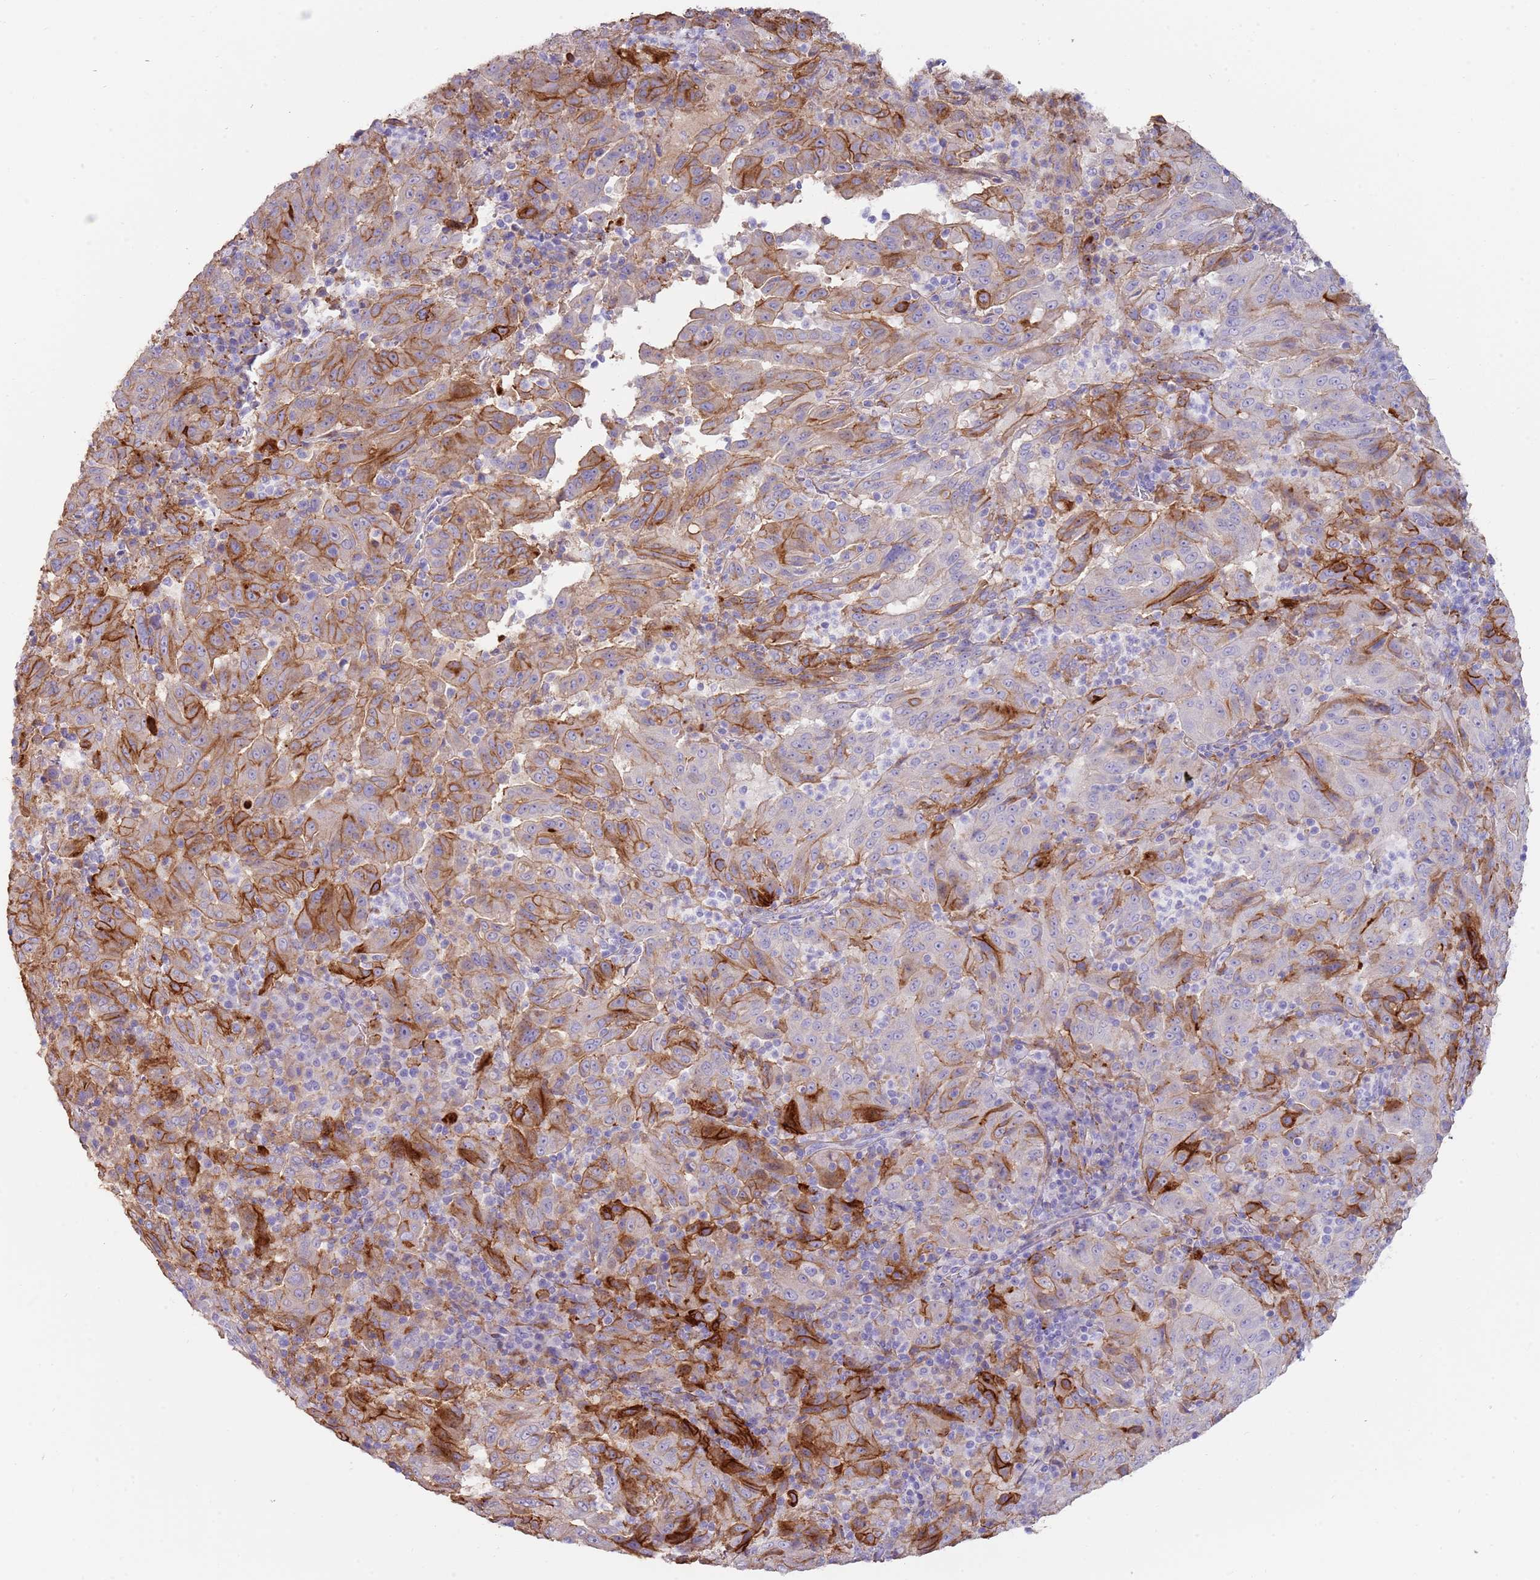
{"staining": {"intensity": "strong", "quantity": "25%-75%", "location": "cytoplasmic/membranous"}, "tissue": "pancreatic cancer", "cell_type": "Tumor cells", "image_type": "cancer", "snomed": [{"axis": "morphology", "description": "Adenocarcinoma, NOS"}, {"axis": "topography", "description": "Pancreas"}], "caption": "Human pancreatic adenocarcinoma stained for a protein (brown) displays strong cytoplasmic/membranous positive staining in approximately 25%-75% of tumor cells.", "gene": "NBPF3", "patient": {"sex": "male", "age": 63}}